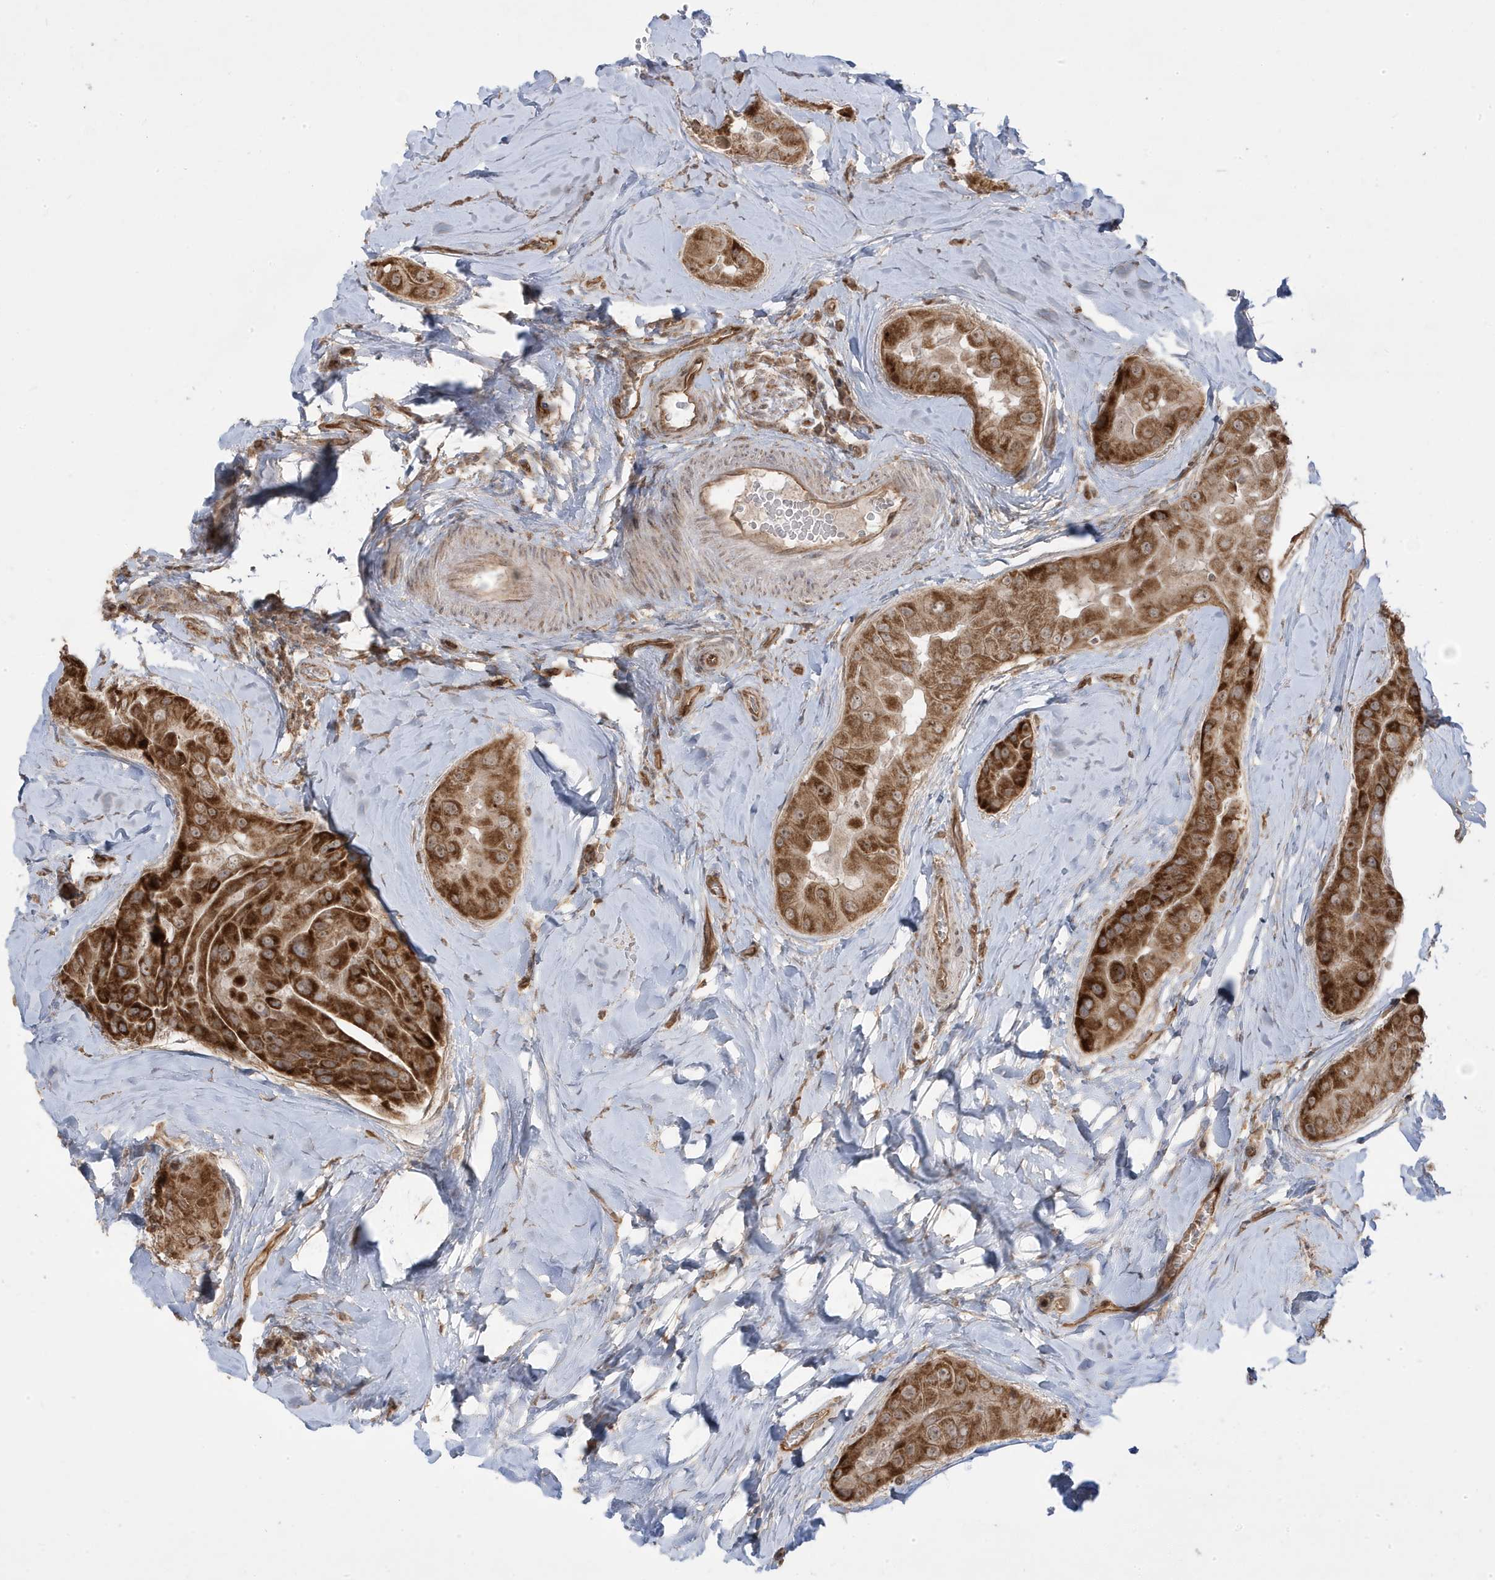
{"staining": {"intensity": "moderate", "quantity": ">75%", "location": "cytoplasmic/membranous"}, "tissue": "thyroid cancer", "cell_type": "Tumor cells", "image_type": "cancer", "snomed": [{"axis": "morphology", "description": "Papillary adenocarcinoma, NOS"}, {"axis": "topography", "description": "Thyroid gland"}], "caption": "Thyroid papillary adenocarcinoma stained with a protein marker exhibits moderate staining in tumor cells.", "gene": "DNAJC12", "patient": {"sex": "male", "age": 33}}